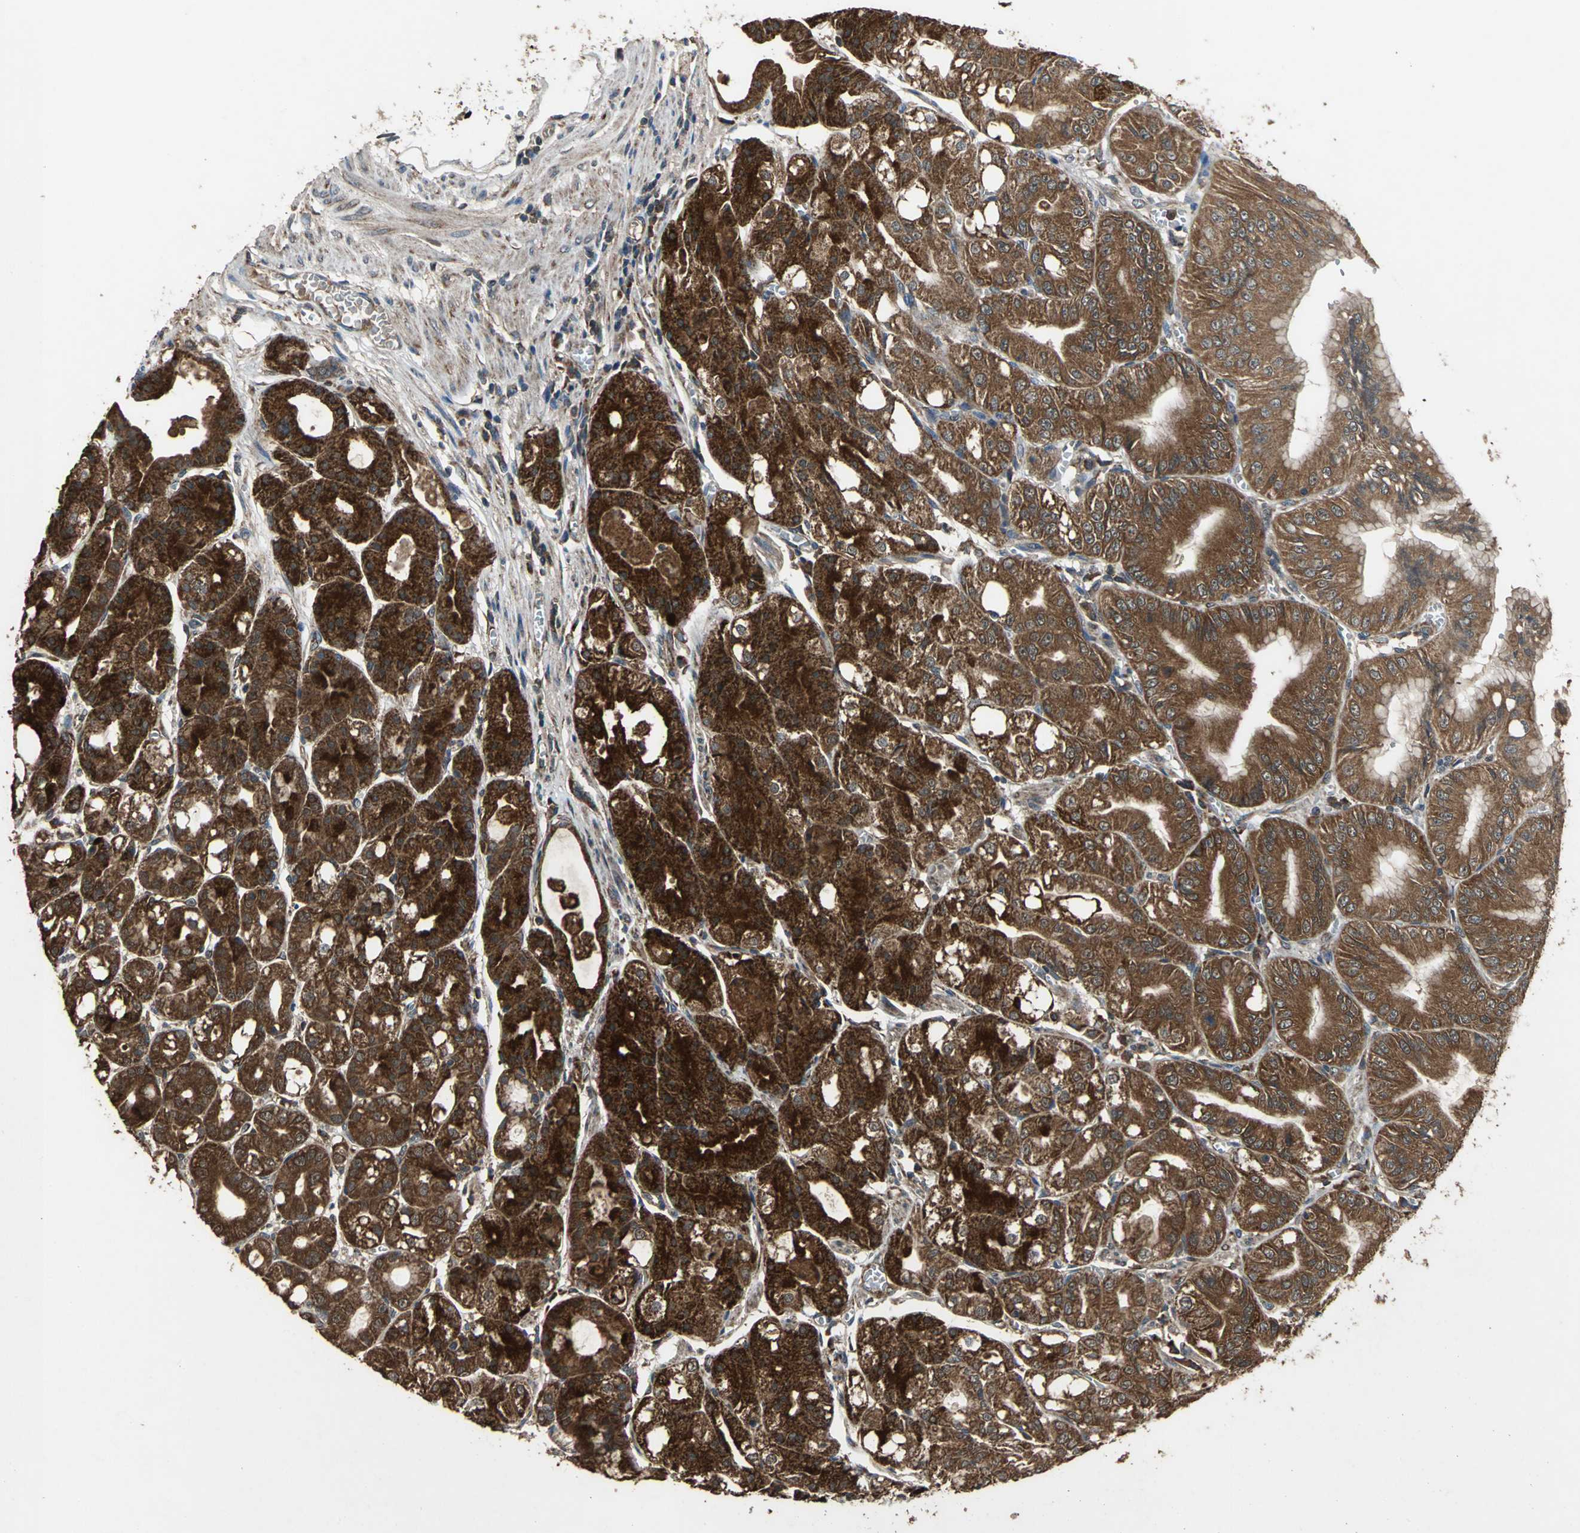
{"staining": {"intensity": "strong", "quantity": ">75%", "location": "cytoplasmic/membranous"}, "tissue": "stomach", "cell_type": "Glandular cells", "image_type": "normal", "snomed": [{"axis": "morphology", "description": "Normal tissue, NOS"}, {"axis": "topography", "description": "Stomach, lower"}], "caption": "The immunohistochemical stain highlights strong cytoplasmic/membranous staining in glandular cells of unremarkable stomach. (IHC, brightfield microscopy, high magnification).", "gene": "ZNF608", "patient": {"sex": "male", "age": 71}}